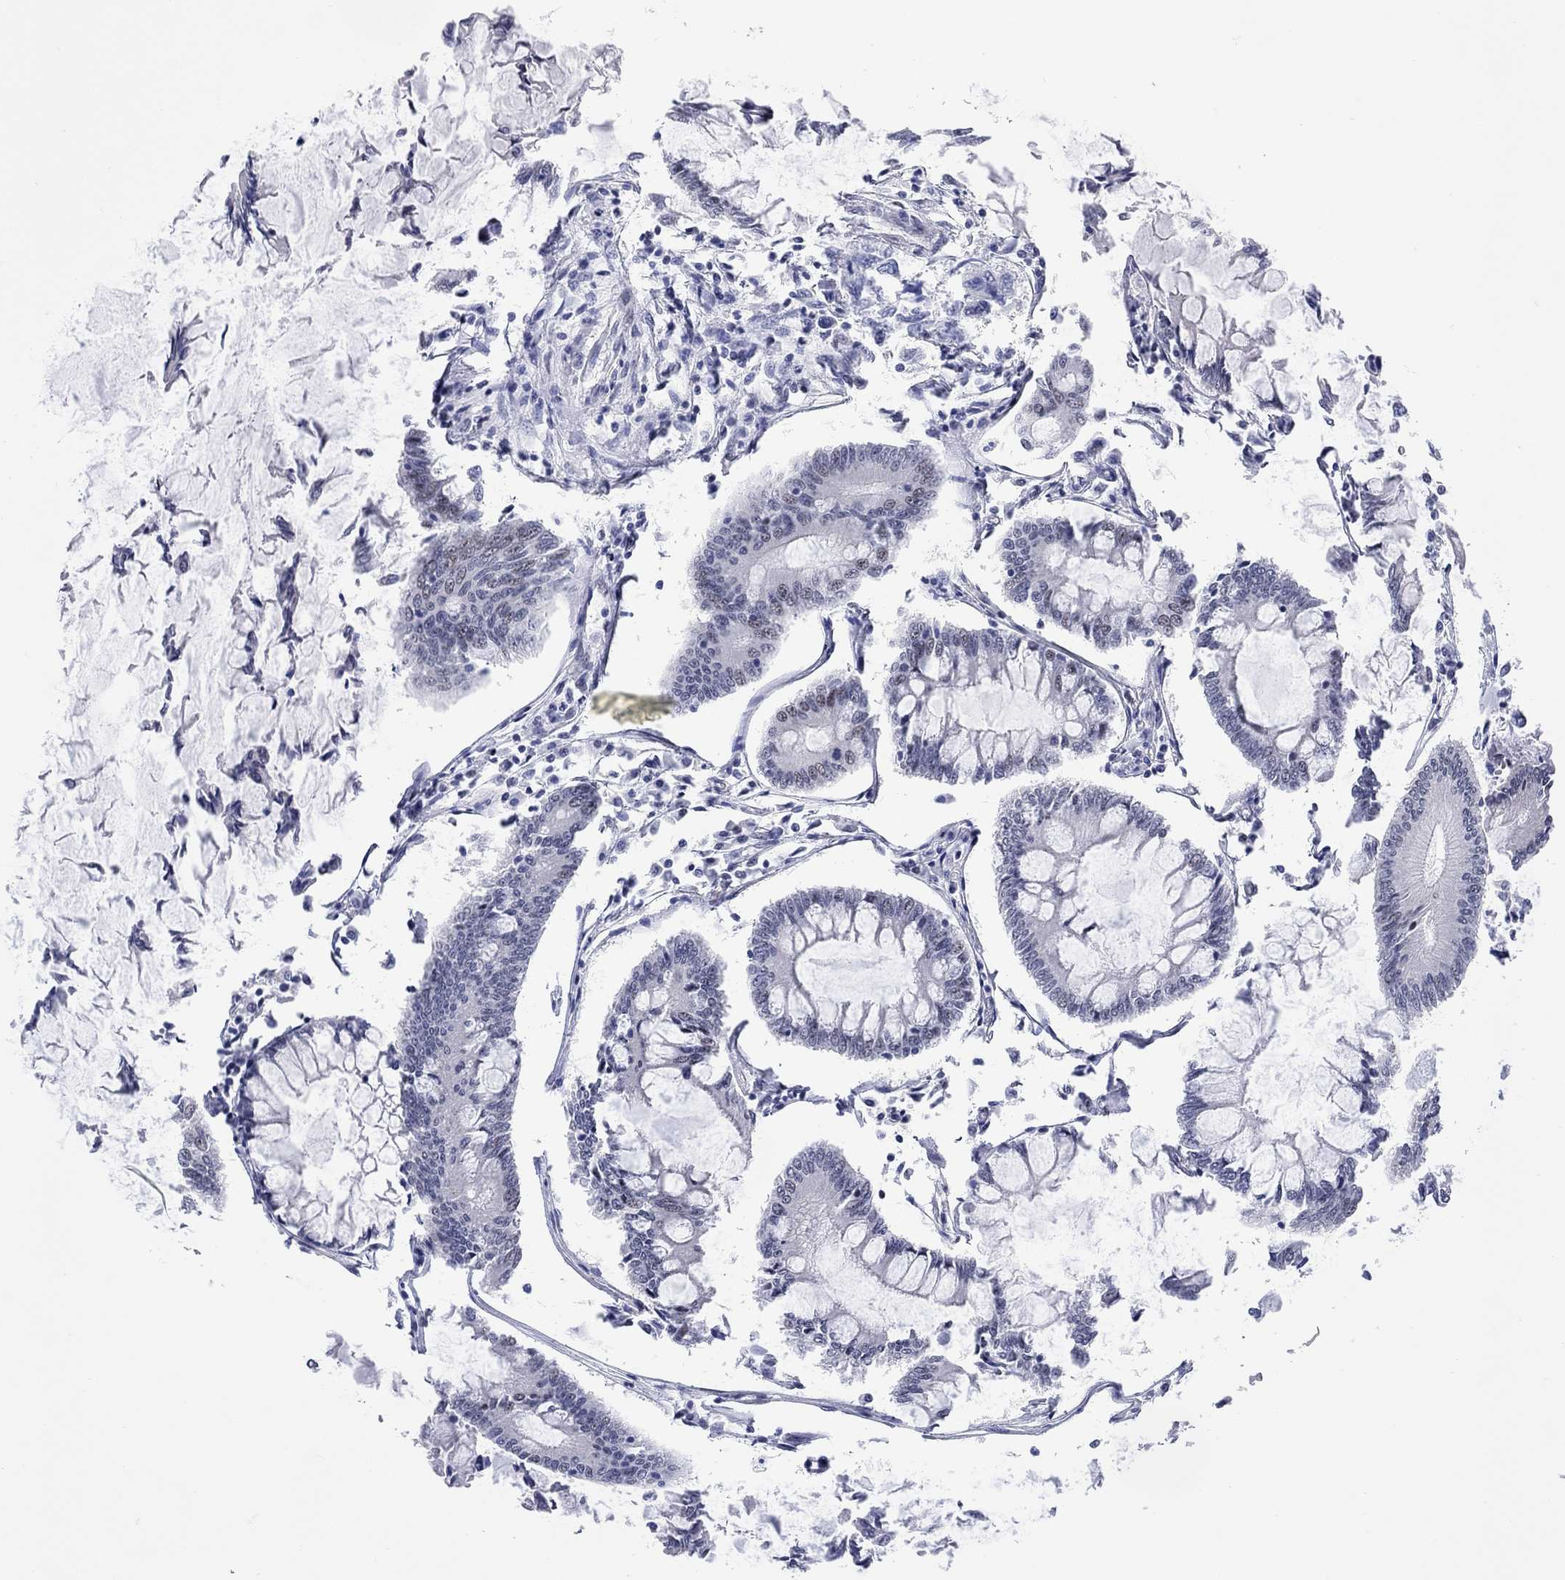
{"staining": {"intensity": "negative", "quantity": "none", "location": "none"}, "tissue": "colorectal cancer", "cell_type": "Tumor cells", "image_type": "cancer", "snomed": [{"axis": "morphology", "description": "Adenocarcinoma, NOS"}, {"axis": "topography", "description": "Colon"}], "caption": "Immunohistochemical staining of human colorectal cancer shows no significant positivity in tumor cells. (DAB IHC, high magnification).", "gene": "WASF3", "patient": {"sex": "female", "age": 65}}